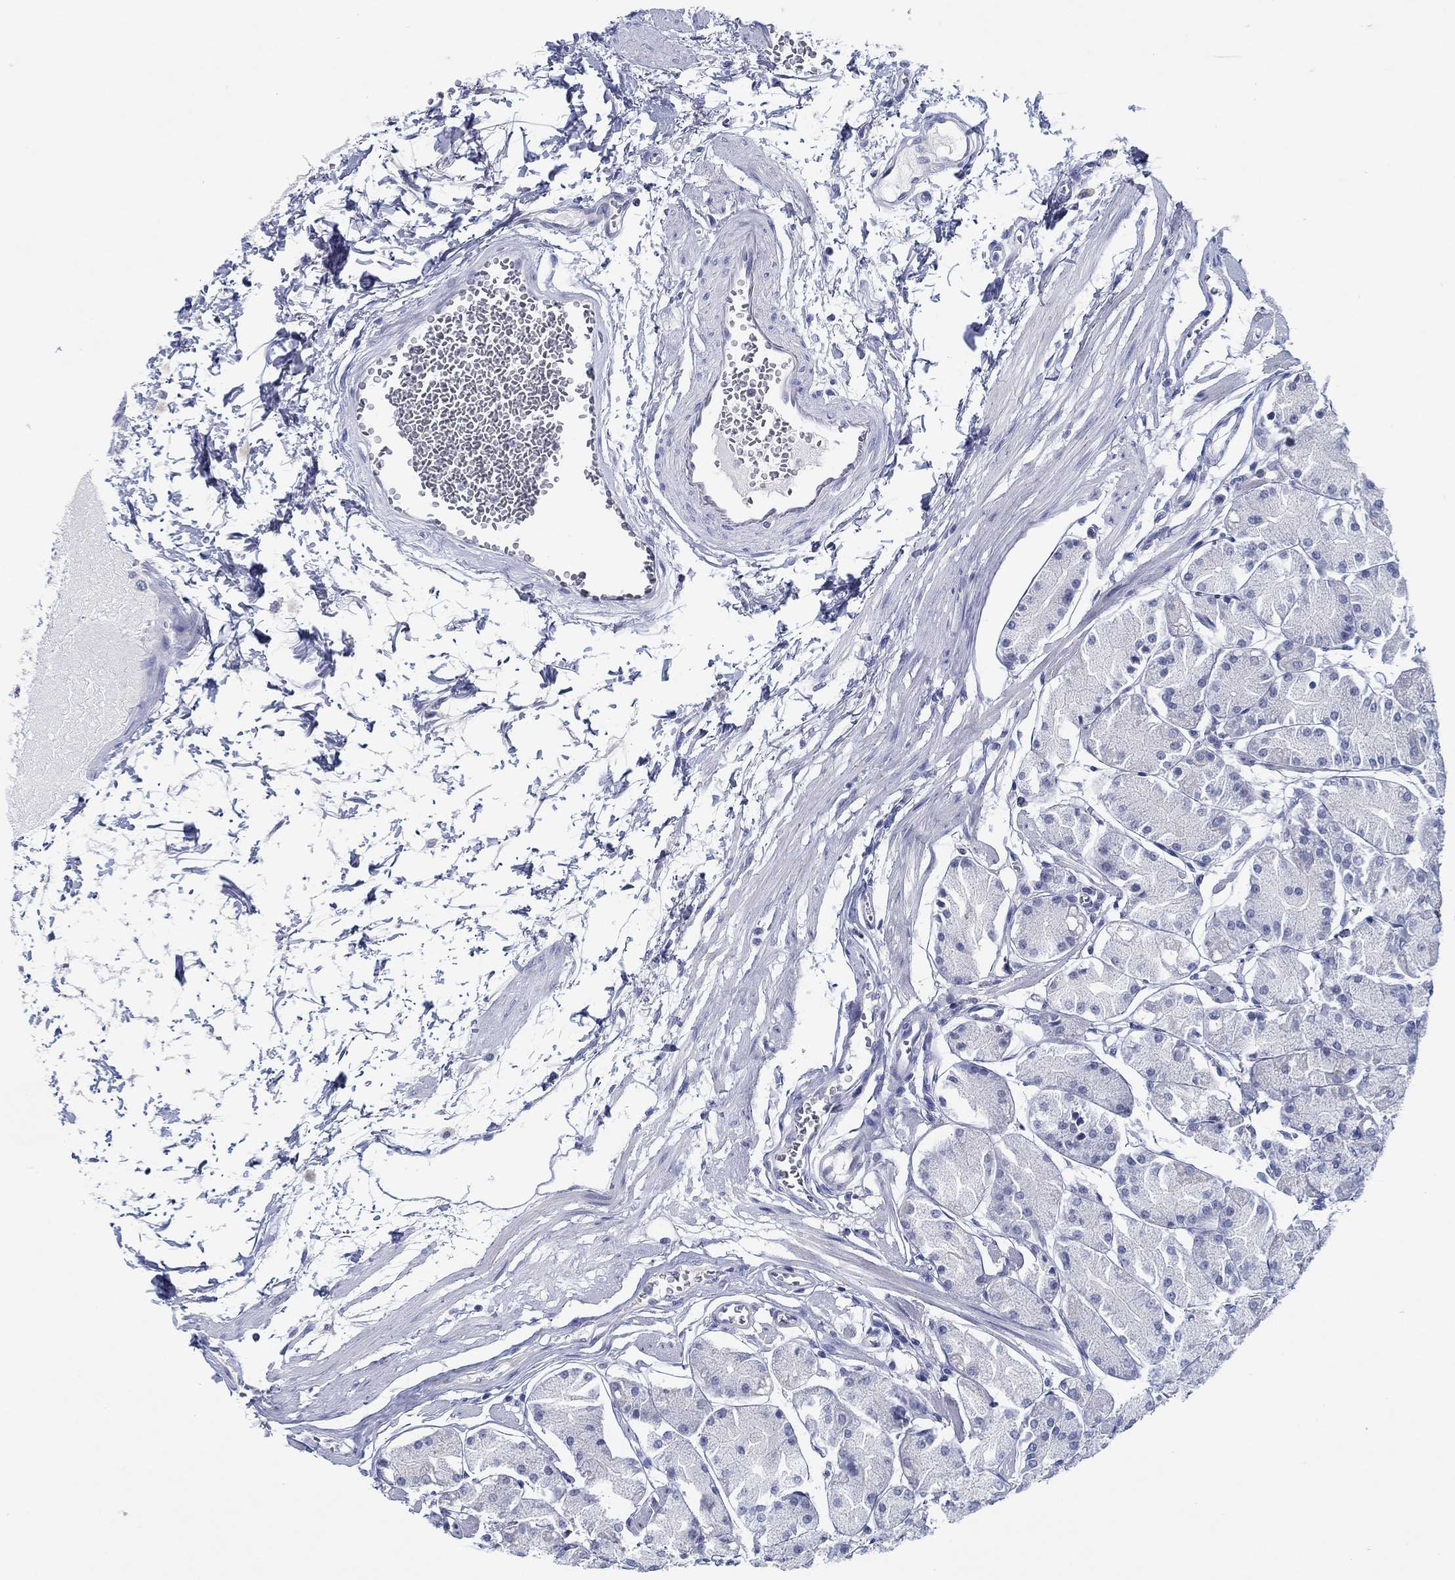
{"staining": {"intensity": "weak", "quantity": "<25%", "location": "cytoplasmic/membranous"}, "tissue": "stomach", "cell_type": "Glandular cells", "image_type": "normal", "snomed": [{"axis": "morphology", "description": "Normal tissue, NOS"}, {"axis": "topography", "description": "Stomach, upper"}], "caption": "Immunohistochemistry of normal human stomach shows no staining in glandular cells. The staining was performed using DAB to visualize the protein expression in brown, while the nuclei were stained in blue with hematoxylin (Magnification: 20x).", "gene": "TOMM20L", "patient": {"sex": "male", "age": 60}}